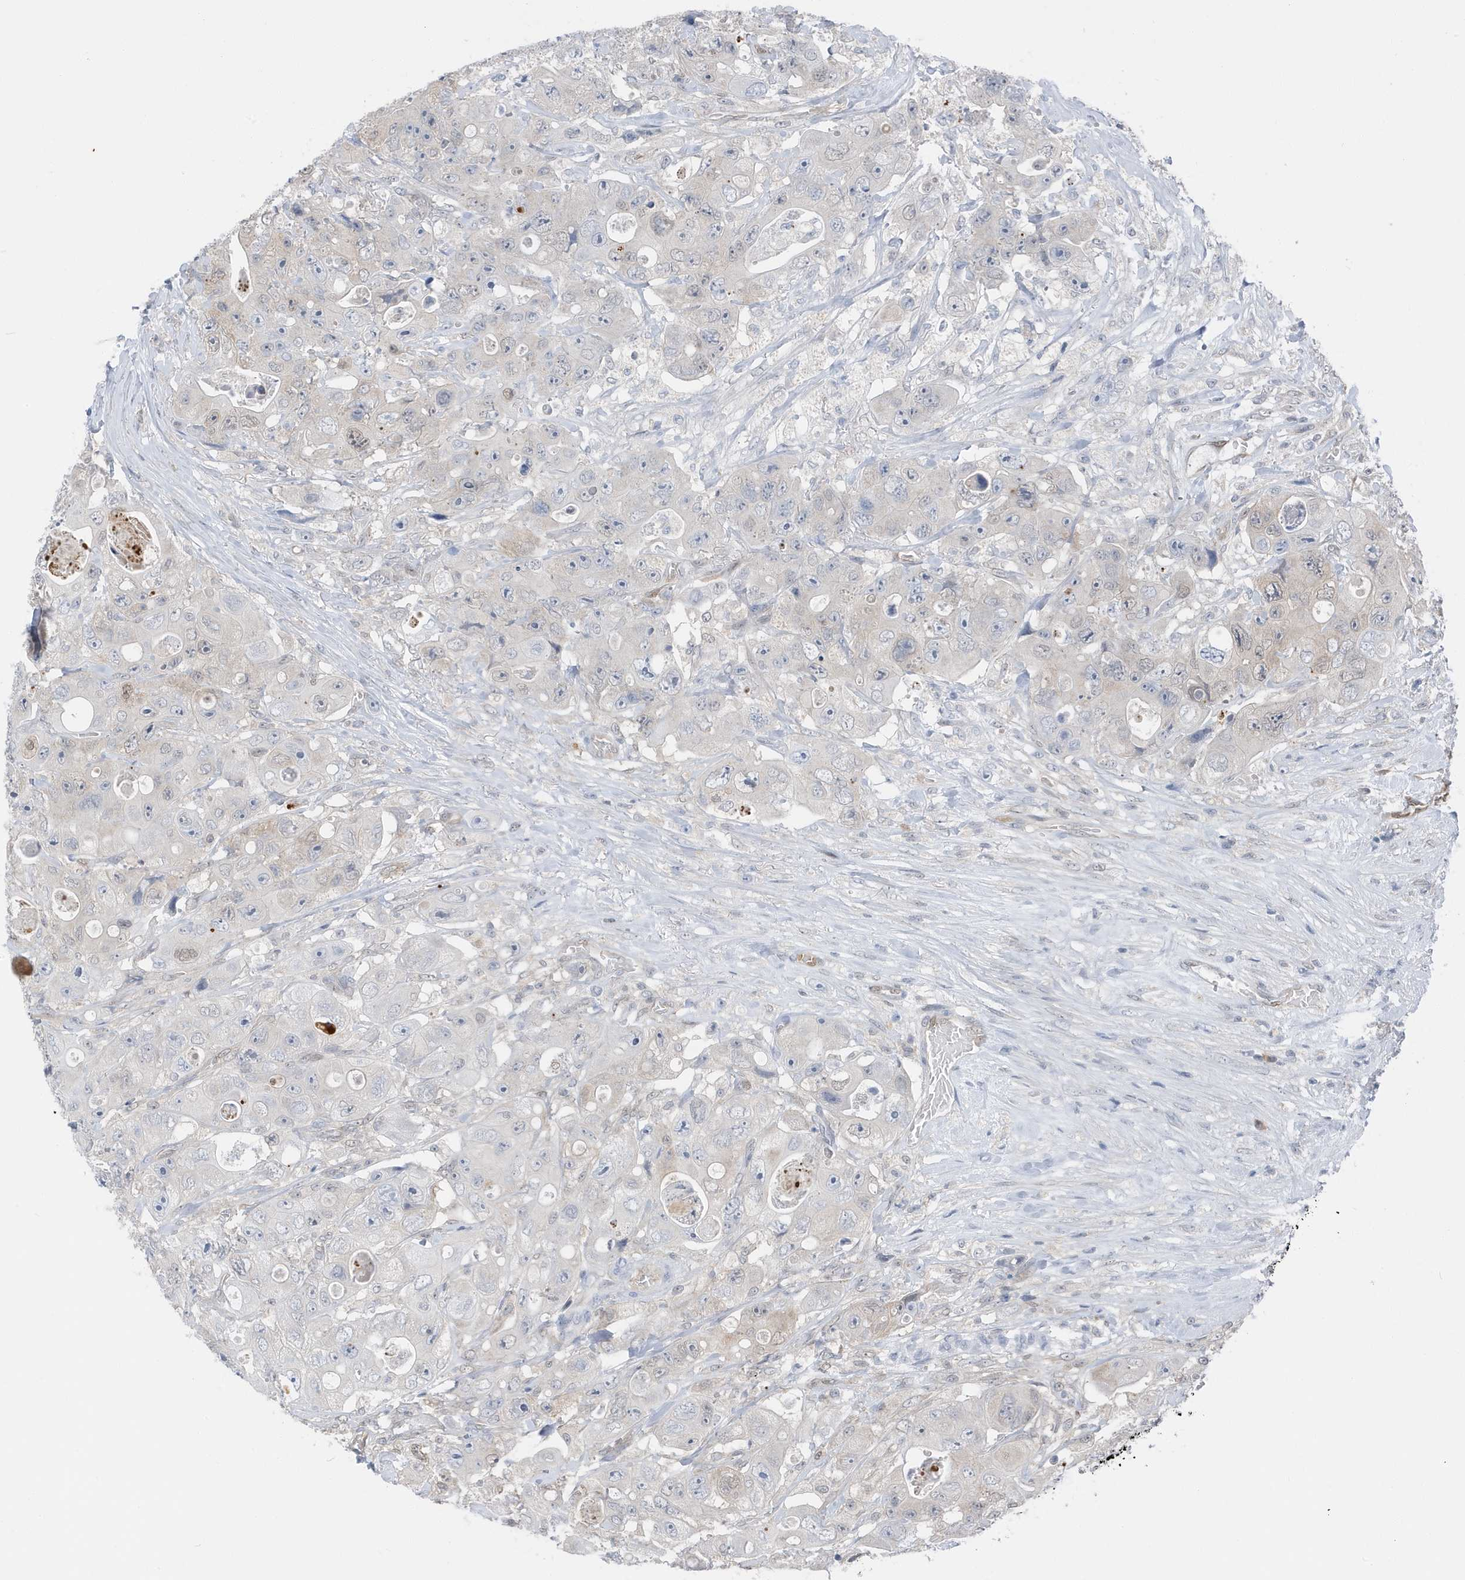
{"staining": {"intensity": "negative", "quantity": "none", "location": "none"}, "tissue": "colorectal cancer", "cell_type": "Tumor cells", "image_type": "cancer", "snomed": [{"axis": "morphology", "description": "Adenocarcinoma, NOS"}, {"axis": "topography", "description": "Colon"}], "caption": "IHC of human colorectal cancer (adenocarcinoma) reveals no staining in tumor cells.", "gene": "NCOA7", "patient": {"sex": "female", "age": 46}}